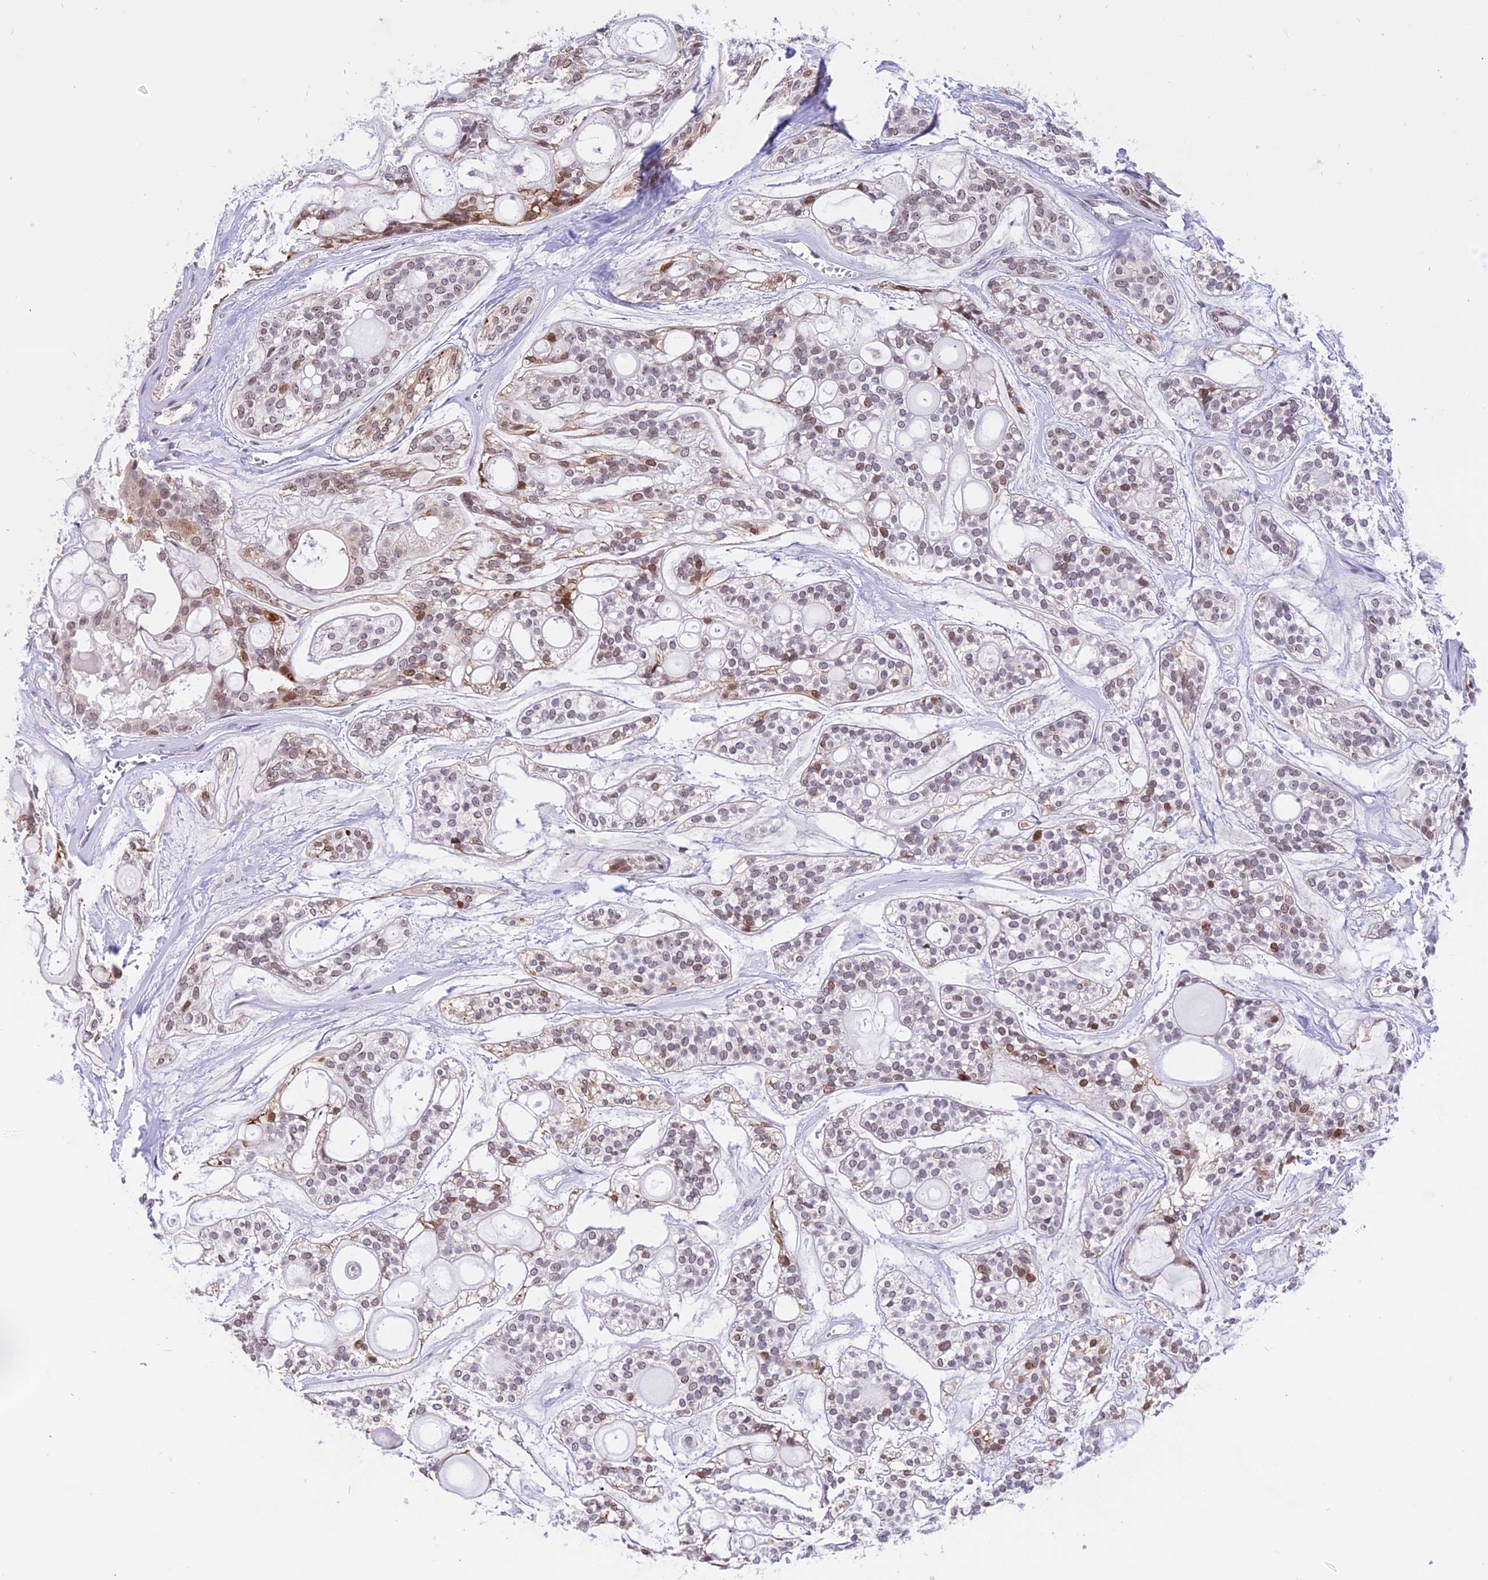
{"staining": {"intensity": "moderate", "quantity": "25%-75%", "location": "nuclear"}, "tissue": "head and neck cancer", "cell_type": "Tumor cells", "image_type": "cancer", "snomed": [{"axis": "morphology", "description": "Adenocarcinoma, NOS"}, {"axis": "topography", "description": "Head-Neck"}], "caption": "A brown stain labels moderate nuclear staining of a protein in adenocarcinoma (head and neck) tumor cells.", "gene": "TADA3", "patient": {"sex": "male", "age": 66}}